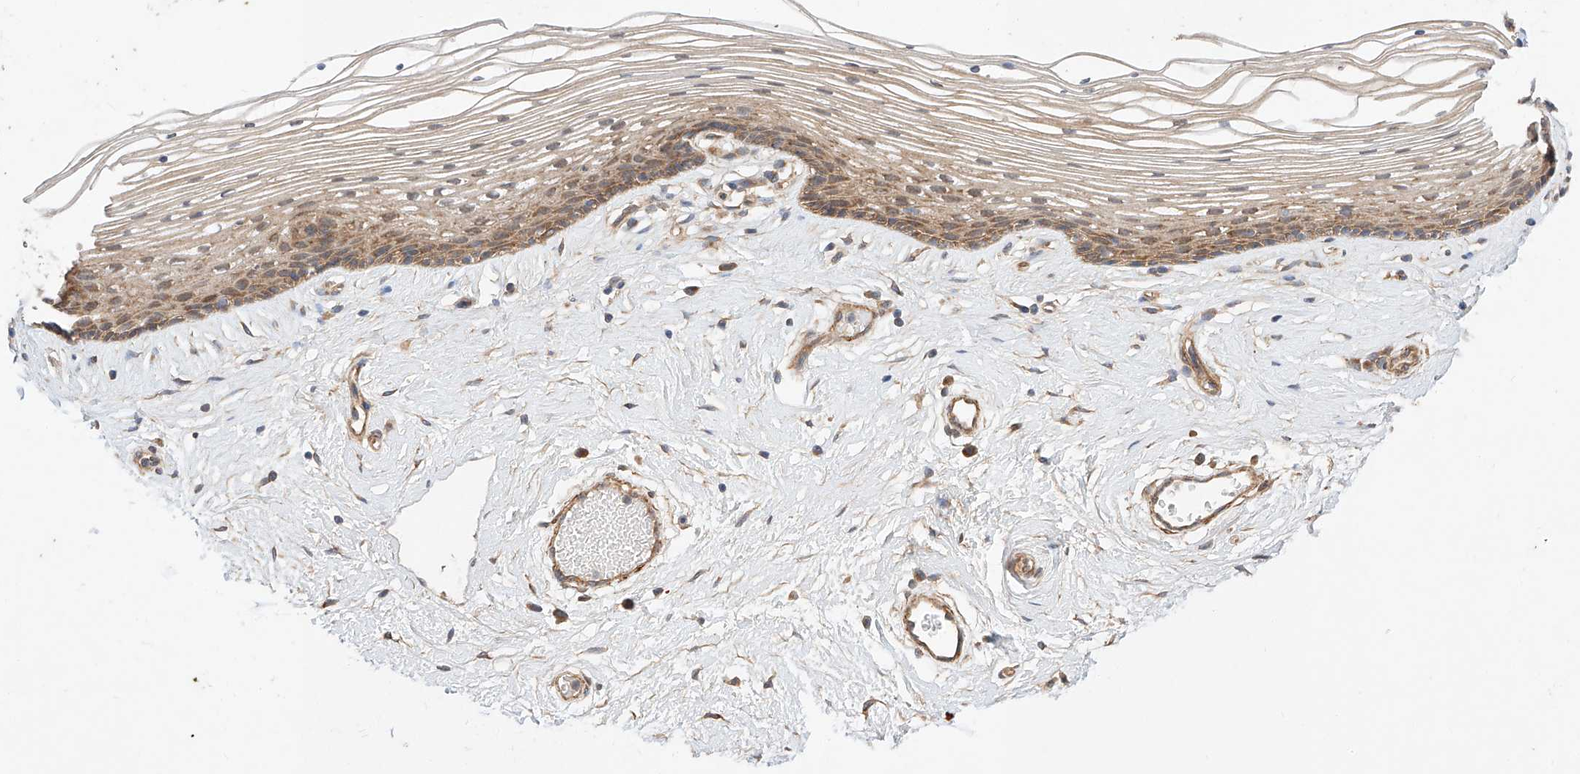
{"staining": {"intensity": "moderate", "quantity": ">75%", "location": "cytoplasmic/membranous"}, "tissue": "vagina", "cell_type": "Squamous epithelial cells", "image_type": "normal", "snomed": [{"axis": "morphology", "description": "Normal tissue, NOS"}, {"axis": "topography", "description": "Vagina"}], "caption": "Protein staining demonstrates moderate cytoplasmic/membranous positivity in about >75% of squamous epithelial cells in normal vagina.", "gene": "RAB23", "patient": {"sex": "female", "age": 46}}